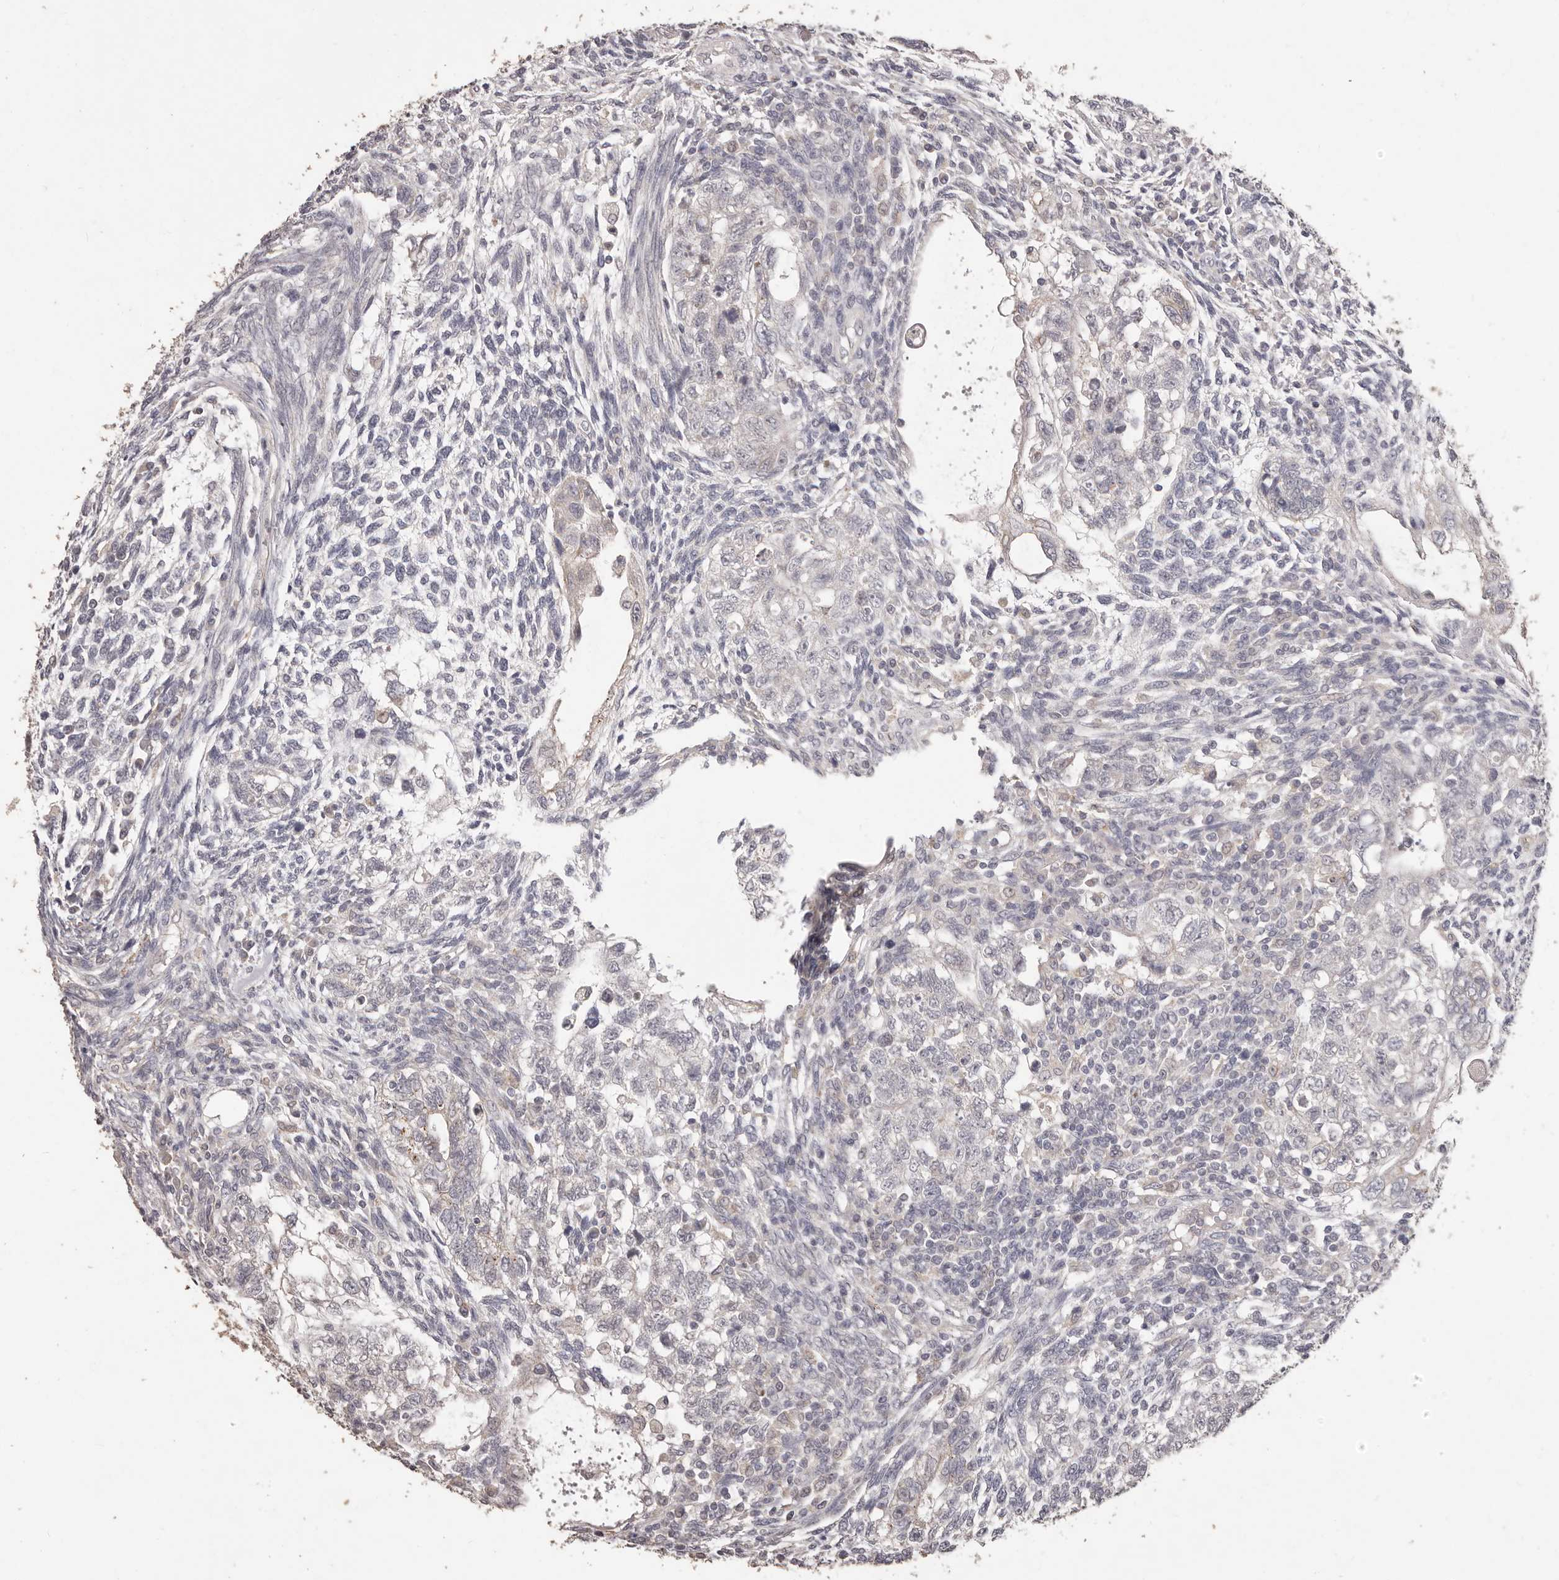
{"staining": {"intensity": "negative", "quantity": "none", "location": "none"}, "tissue": "testis cancer", "cell_type": "Tumor cells", "image_type": "cancer", "snomed": [{"axis": "morphology", "description": "Carcinoma, Embryonal, NOS"}, {"axis": "topography", "description": "Testis"}], "caption": "Micrograph shows no protein expression in tumor cells of testis cancer (embryonal carcinoma) tissue.", "gene": "PRSS27", "patient": {"sex": "male", "age": 37}}